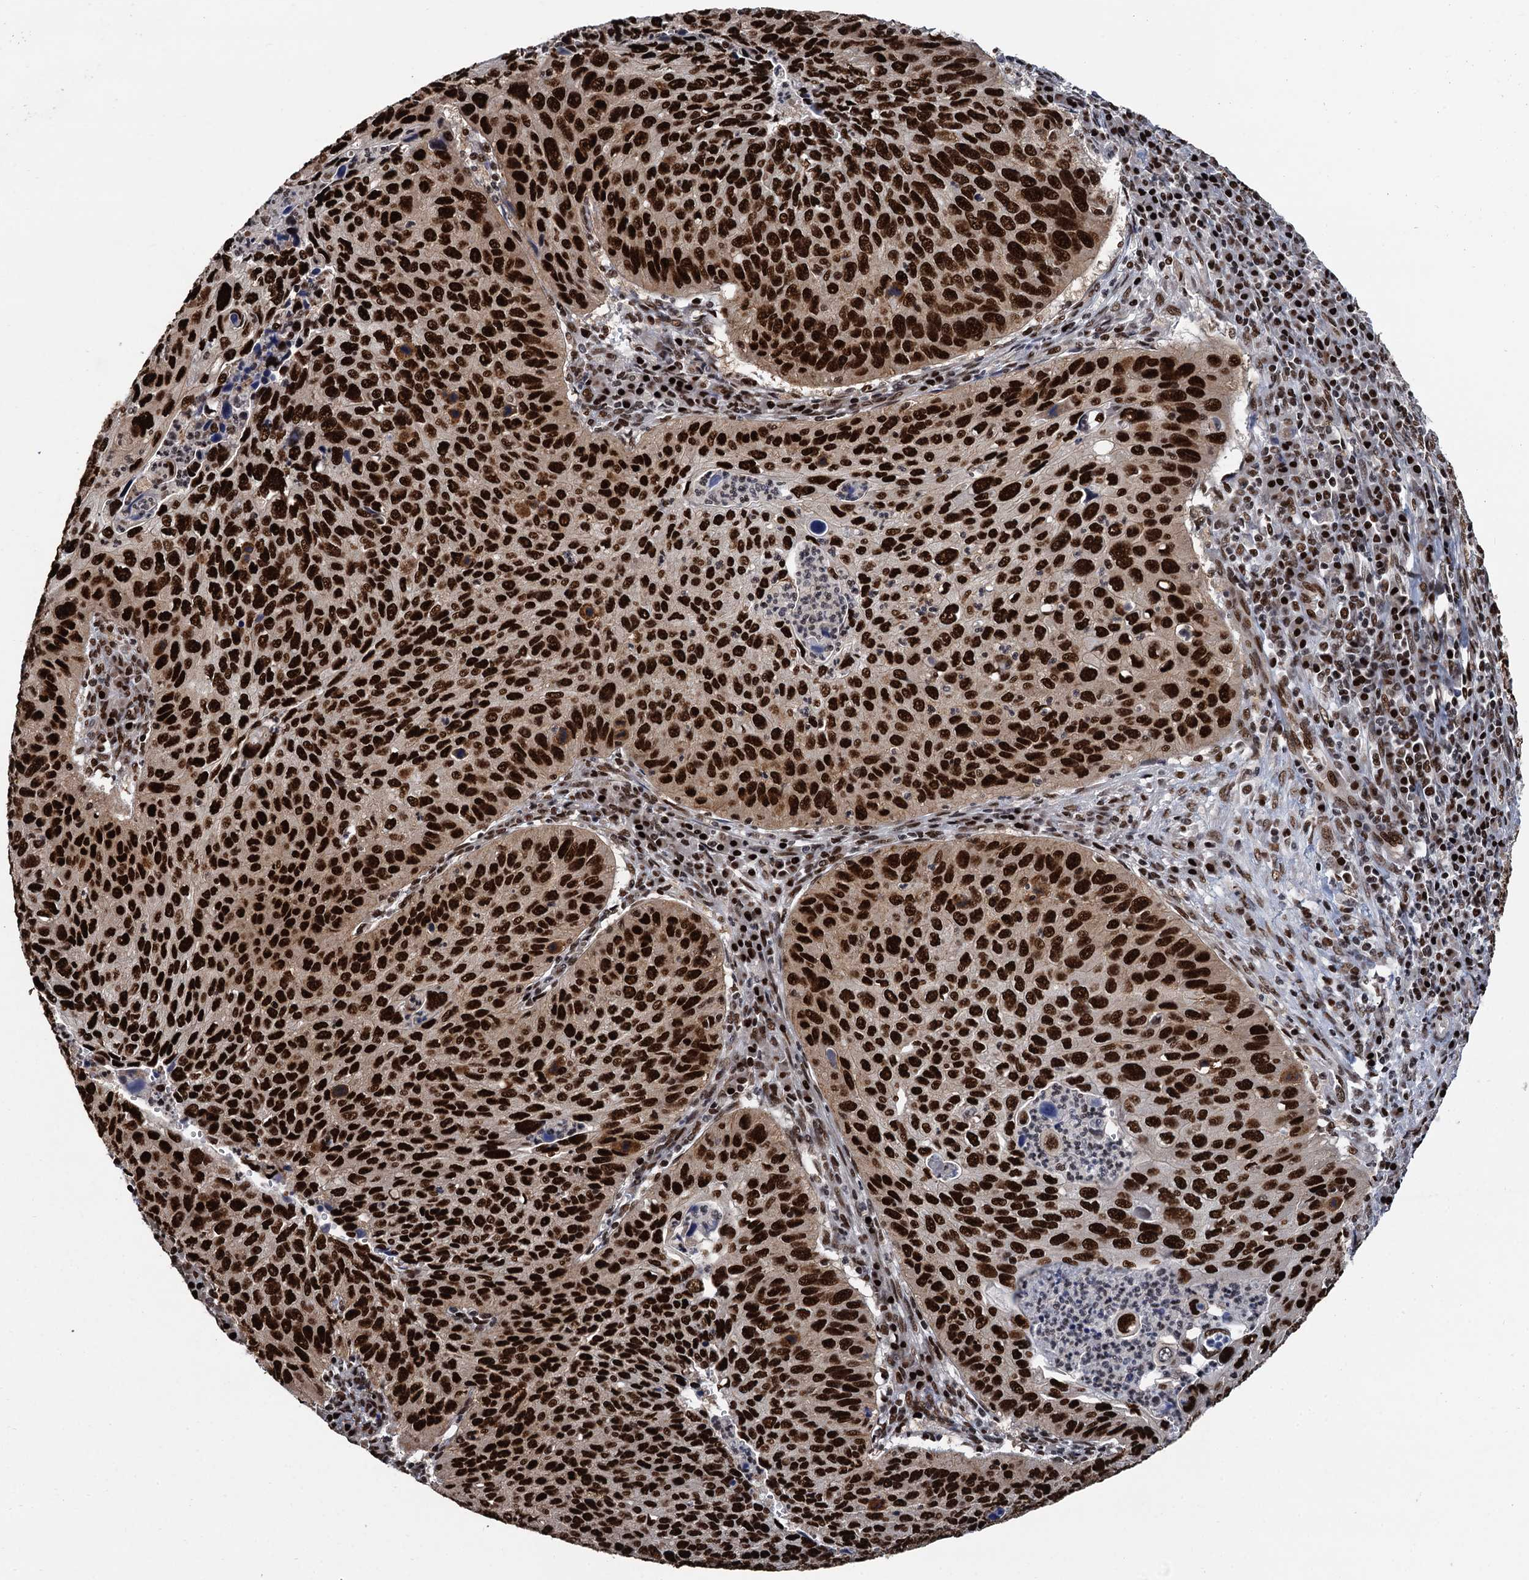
{"staining": {"intensity": "strong", "quantity": ">75%", "location": "nuclear"}, "tissue": "cervical cancer", "cell_type": "Tumor cells", "image_type": "cancer", "snomed": [{"axis": "morphology", "description": "Squamous cell carcinoma, NOS"}, {"axis": "topography", "description": "Cervix"}], "caption": "Protein staining demonstrates strong nuclear staining in about >75% of tumor cells in cervical cancer. (brown staining indicates protein expression, while blue staining denotes nuclei).", "gene": "PPP4R1", "patient": {"sex": "female", "age": 38}}